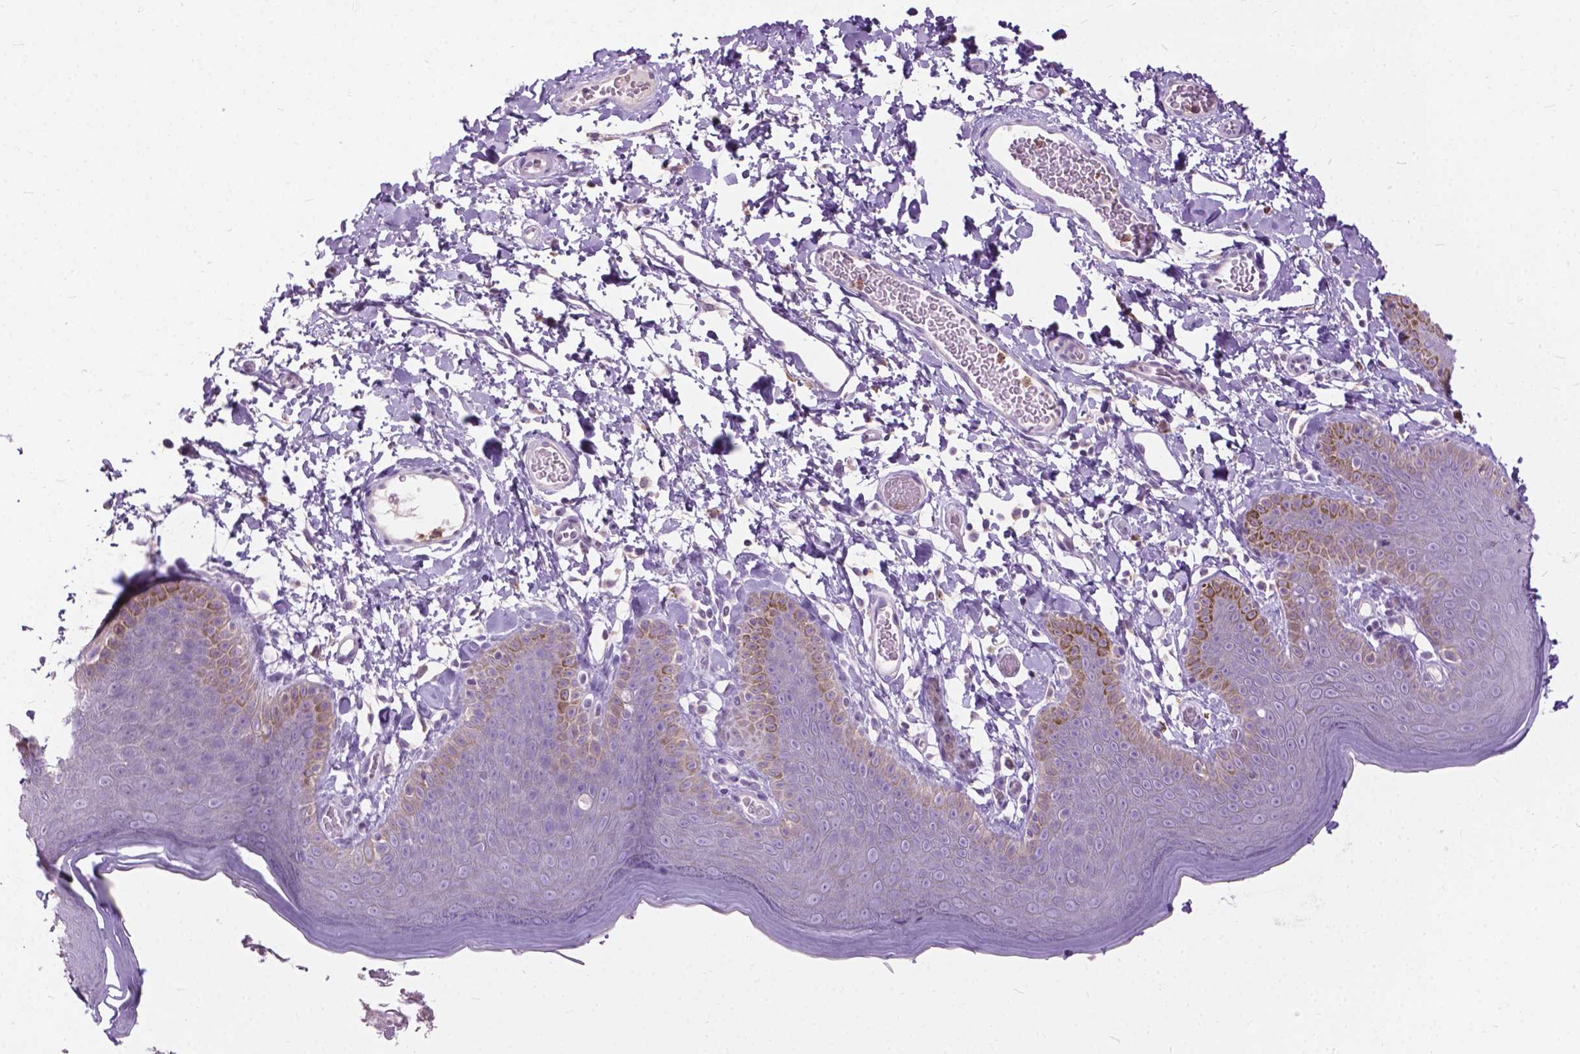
{"staining": {"intensity": "weak", "quantity": "<25%", "location": "cytoplasmic/membranous"}, "tissue": "skin", "cell_type": "Epidermal cells", "image_type": "normal", "snomed": [{"axis": "morphology", "description": "Normal tissue, NOS"}, {"axis": "topography", "description": "Anal"}], "caption": "Histopathology image shows no significant protein expression in epidermal cells of benign skin.", "gene": "PRR35", "patient": {"sex": "male", "age": 53}}